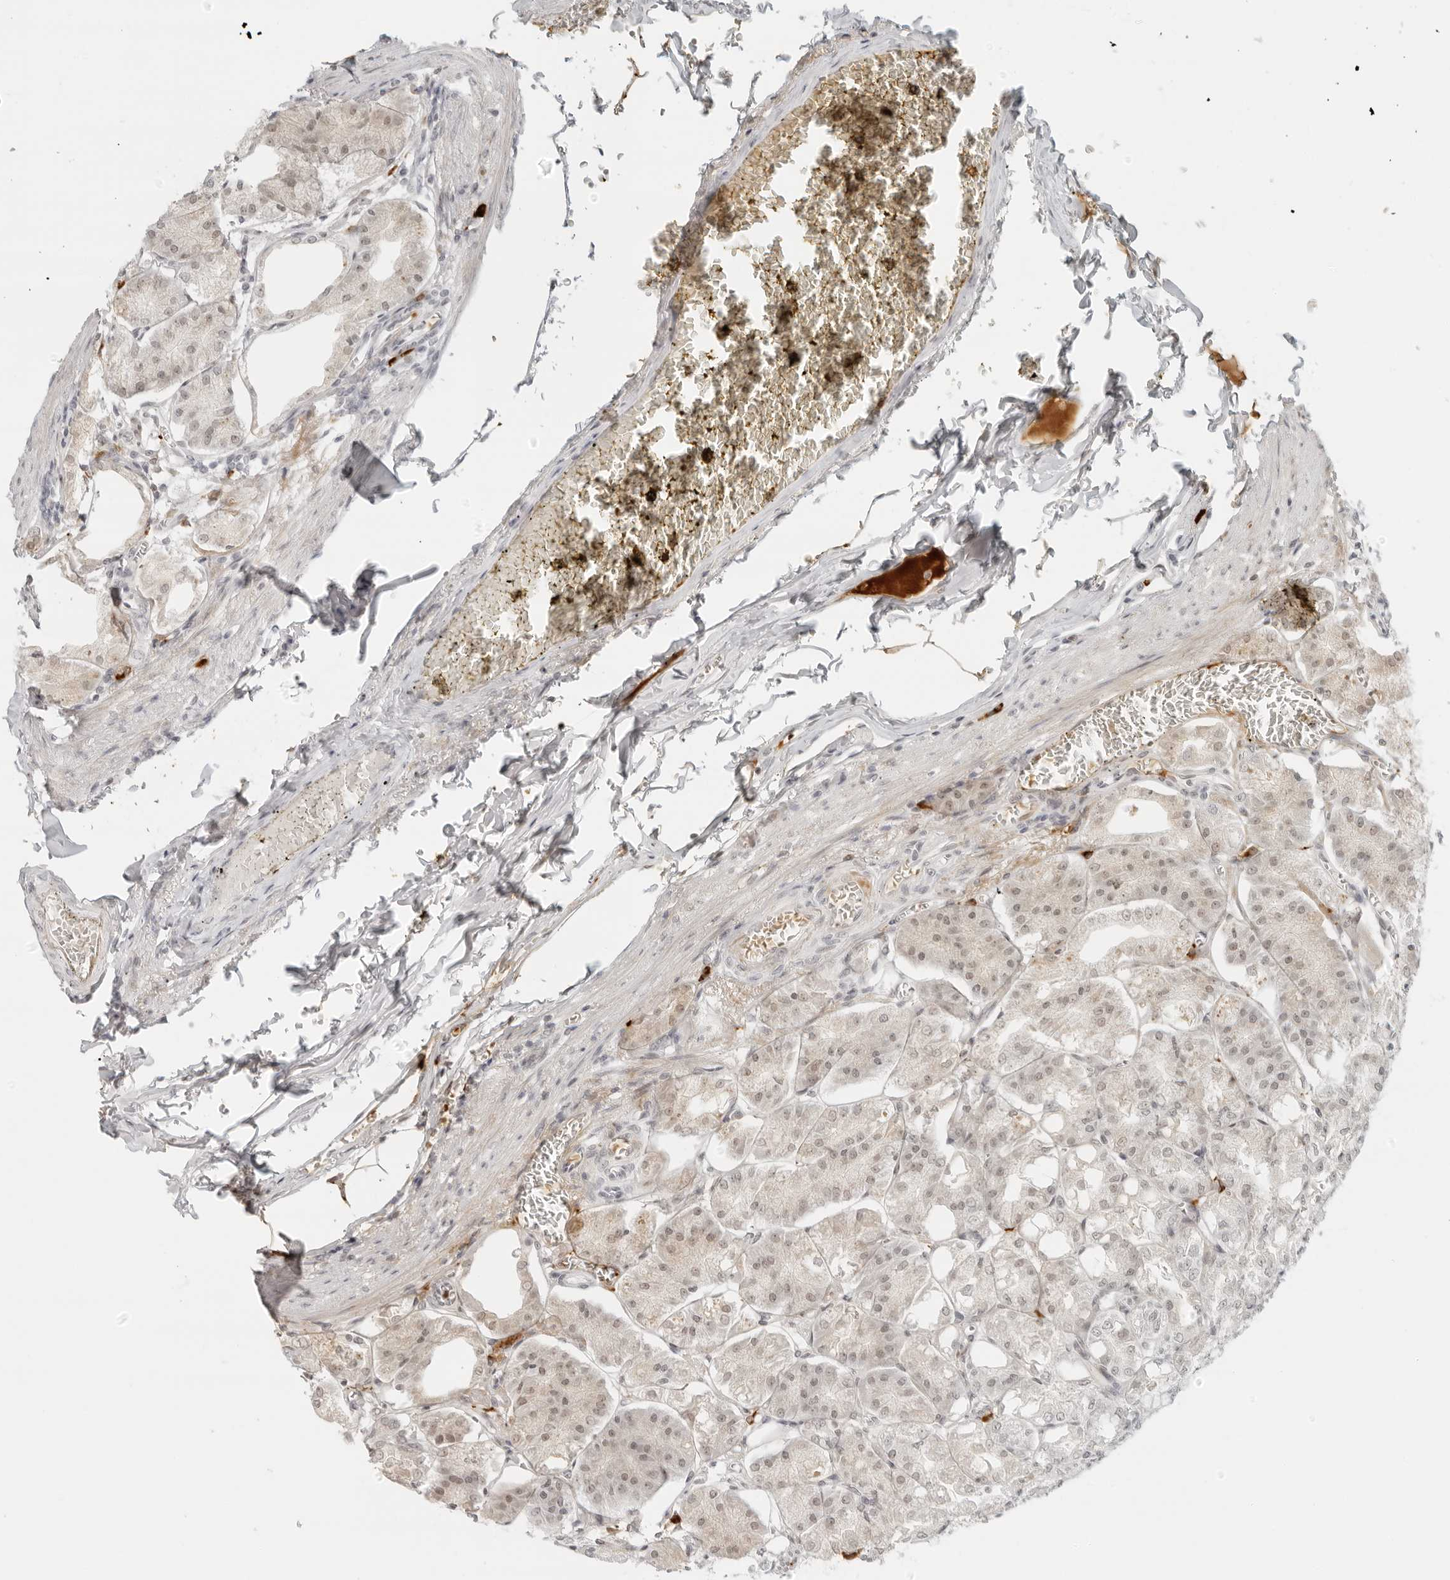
{"staining": {"intensity": "weak", "quantity": "<25%", "location": "nuclear"}, "tissue": "stomach", "cell_type": "Glandular cells", "image_type": "normal", "snomed": [{"axis": "morphology", "description": "Normal tissue, NOS"}, {"axis": "topography", "description": "Stomach, lower"}], "caption": "The micrograph exhibits no staining of glandular cells in normal stomach. The staining is performed using DAB (3,3'-diaminobenzidine) brown chromogen with nuclei counter-stained in using hematoxylin.", "gene": "ZNF678", "patient": {"sex": "male", "age": 71}}